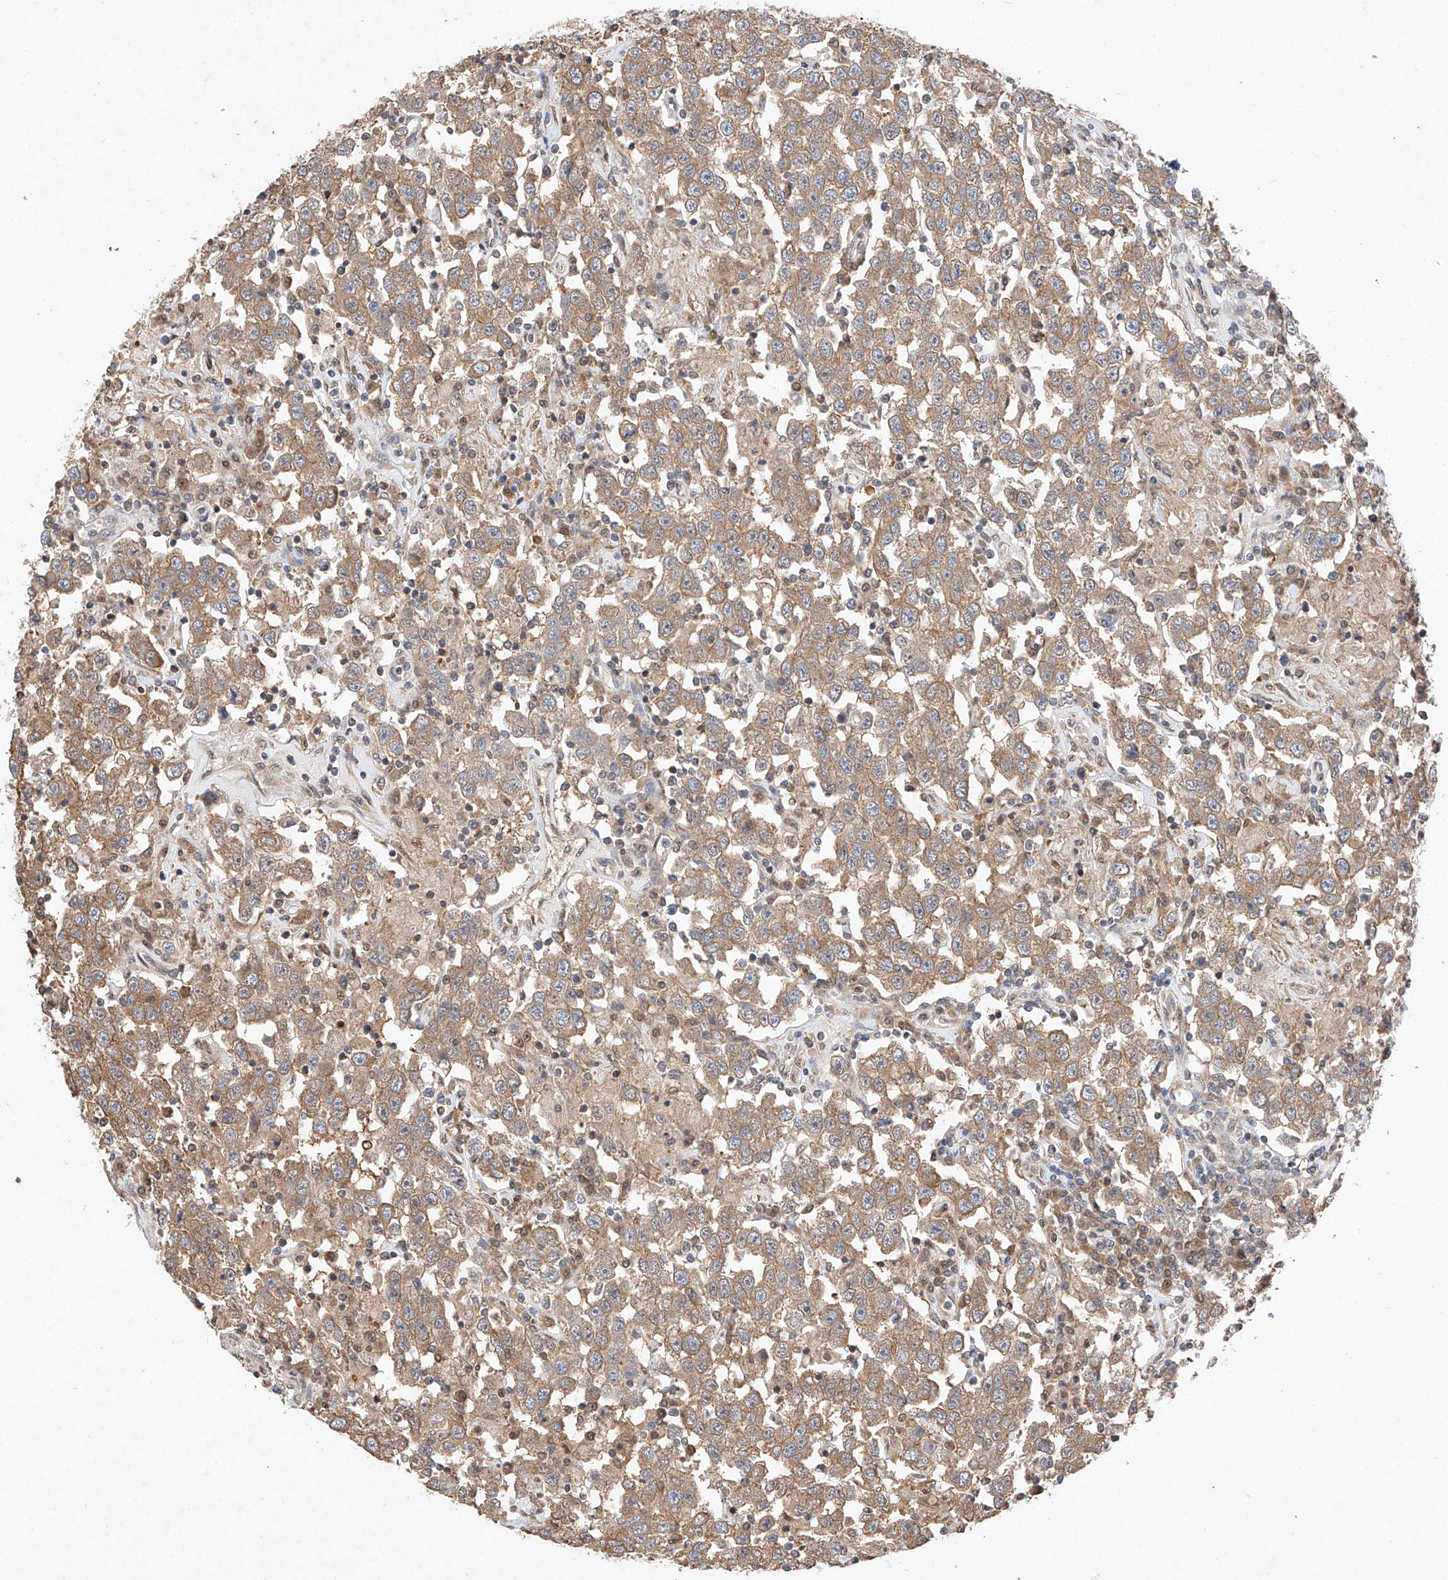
{"staining": {"intensity": "moderate", "quantity": ">75%", "location": "cytoplasmic/membranous"}, "tissue": "testis cancer", "cell_type": "Tumor cells", "image_type": "cancer", "snomed": [{"axis": "morphology", "description": "Seminoma, NOS"}, {"axis": "topography", "description": "Testis"}], "caption": "About >75% of tumor cells in human testis cancer reveal moderate cytoplasmic/membranous protein staining as visualized by brown immunohistochemical staining.", "gene": "ZSCAN4", "patient": {"sex": "male", "age": 41}}